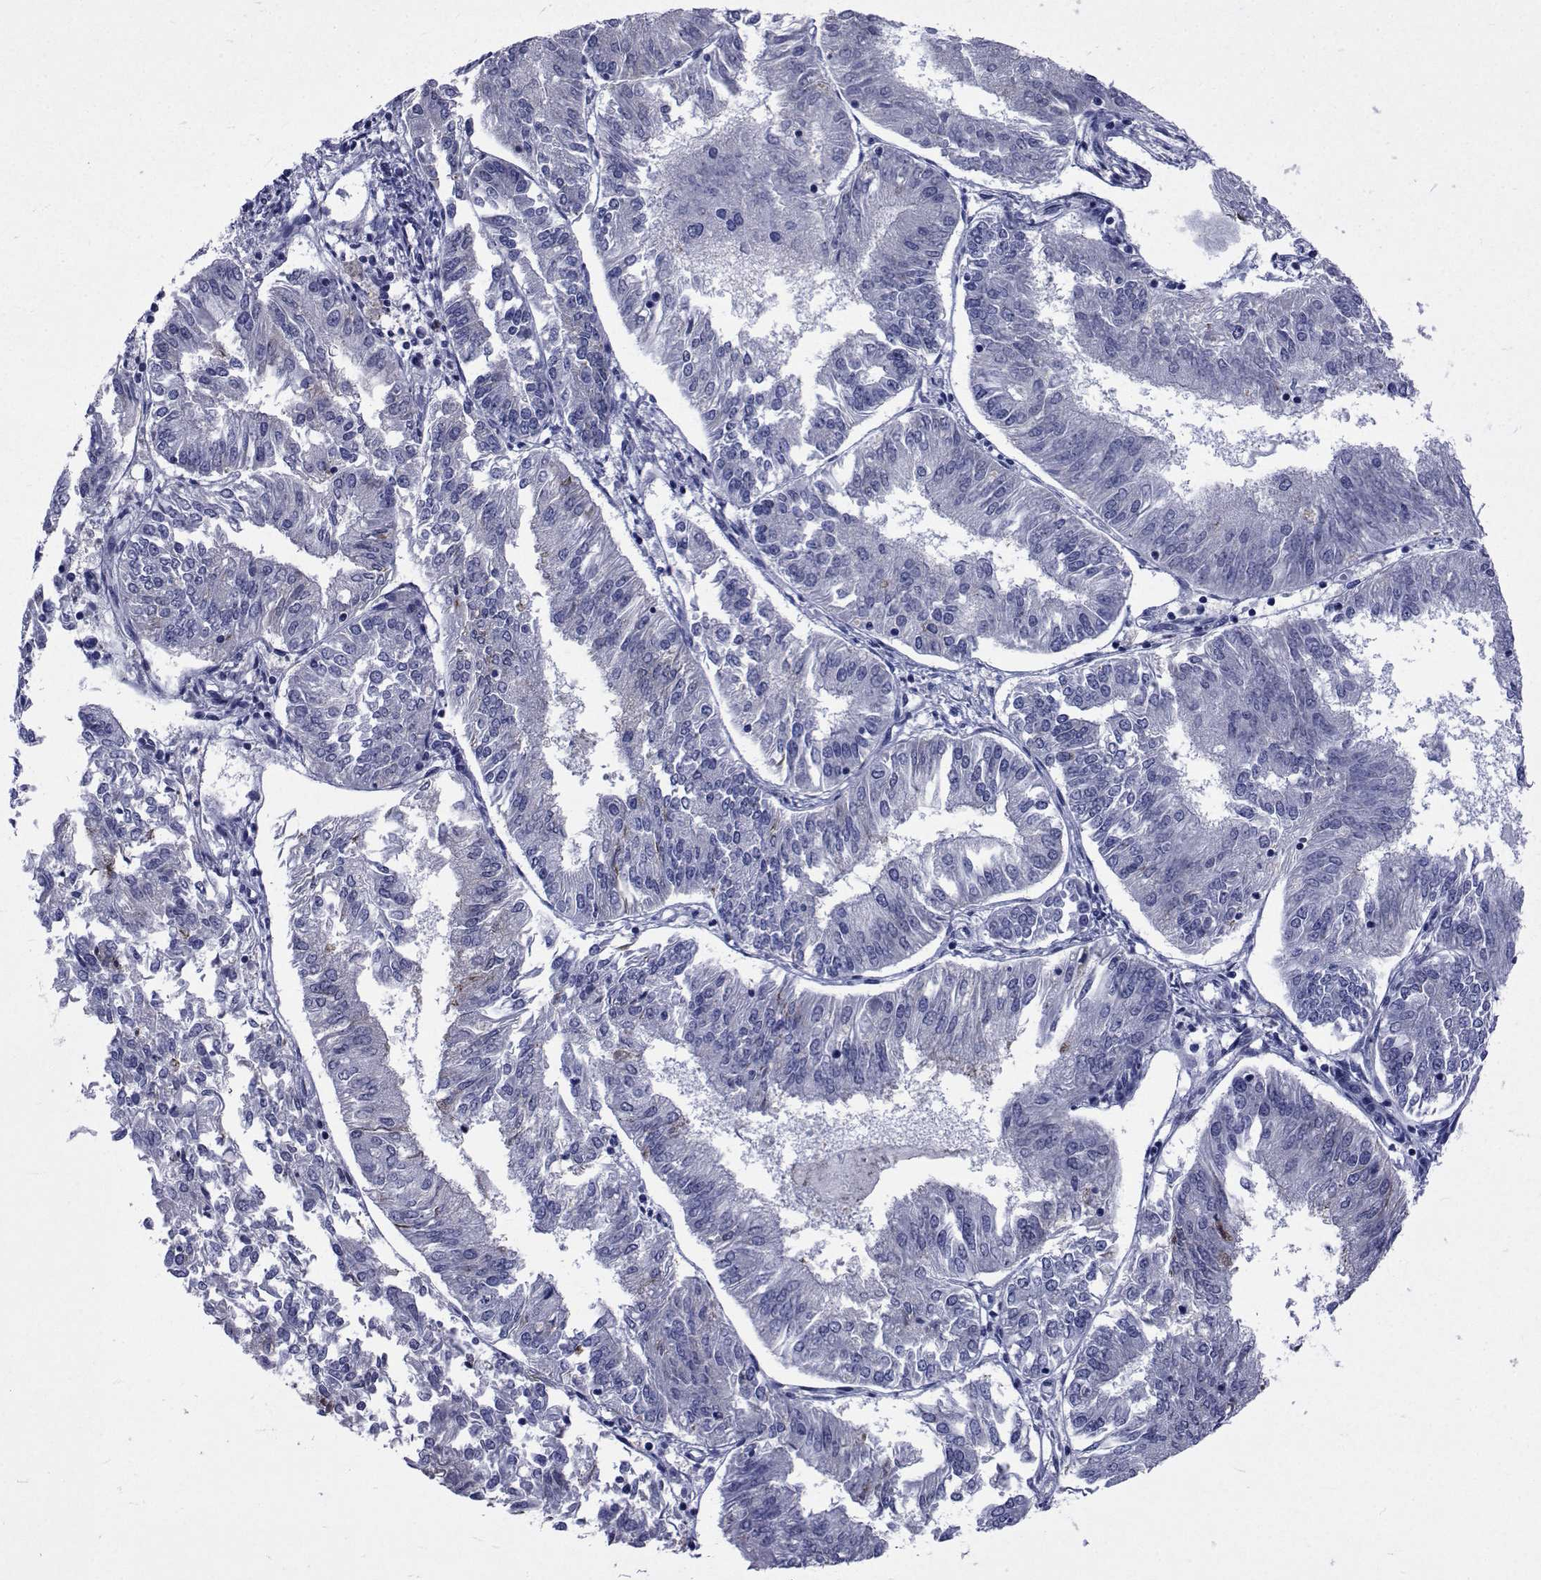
{"staining": {"intensity": "negative", "quantity": "none", "location": "none"}, "tissue": "endometrial cancer", "cell_type": "Tumor cells", "image_type": "cancer", "snomed": [{"axis": "morphology", "description": "Adenocarcinoma, NOS"}, {"axis": "topography", "description": "Endometrium"}], "caption": "Tumor cells show no significant protein staining in endometrial cancer.", "gene": "ROPN1", "patient": {"sex": "female", "age": 58}}